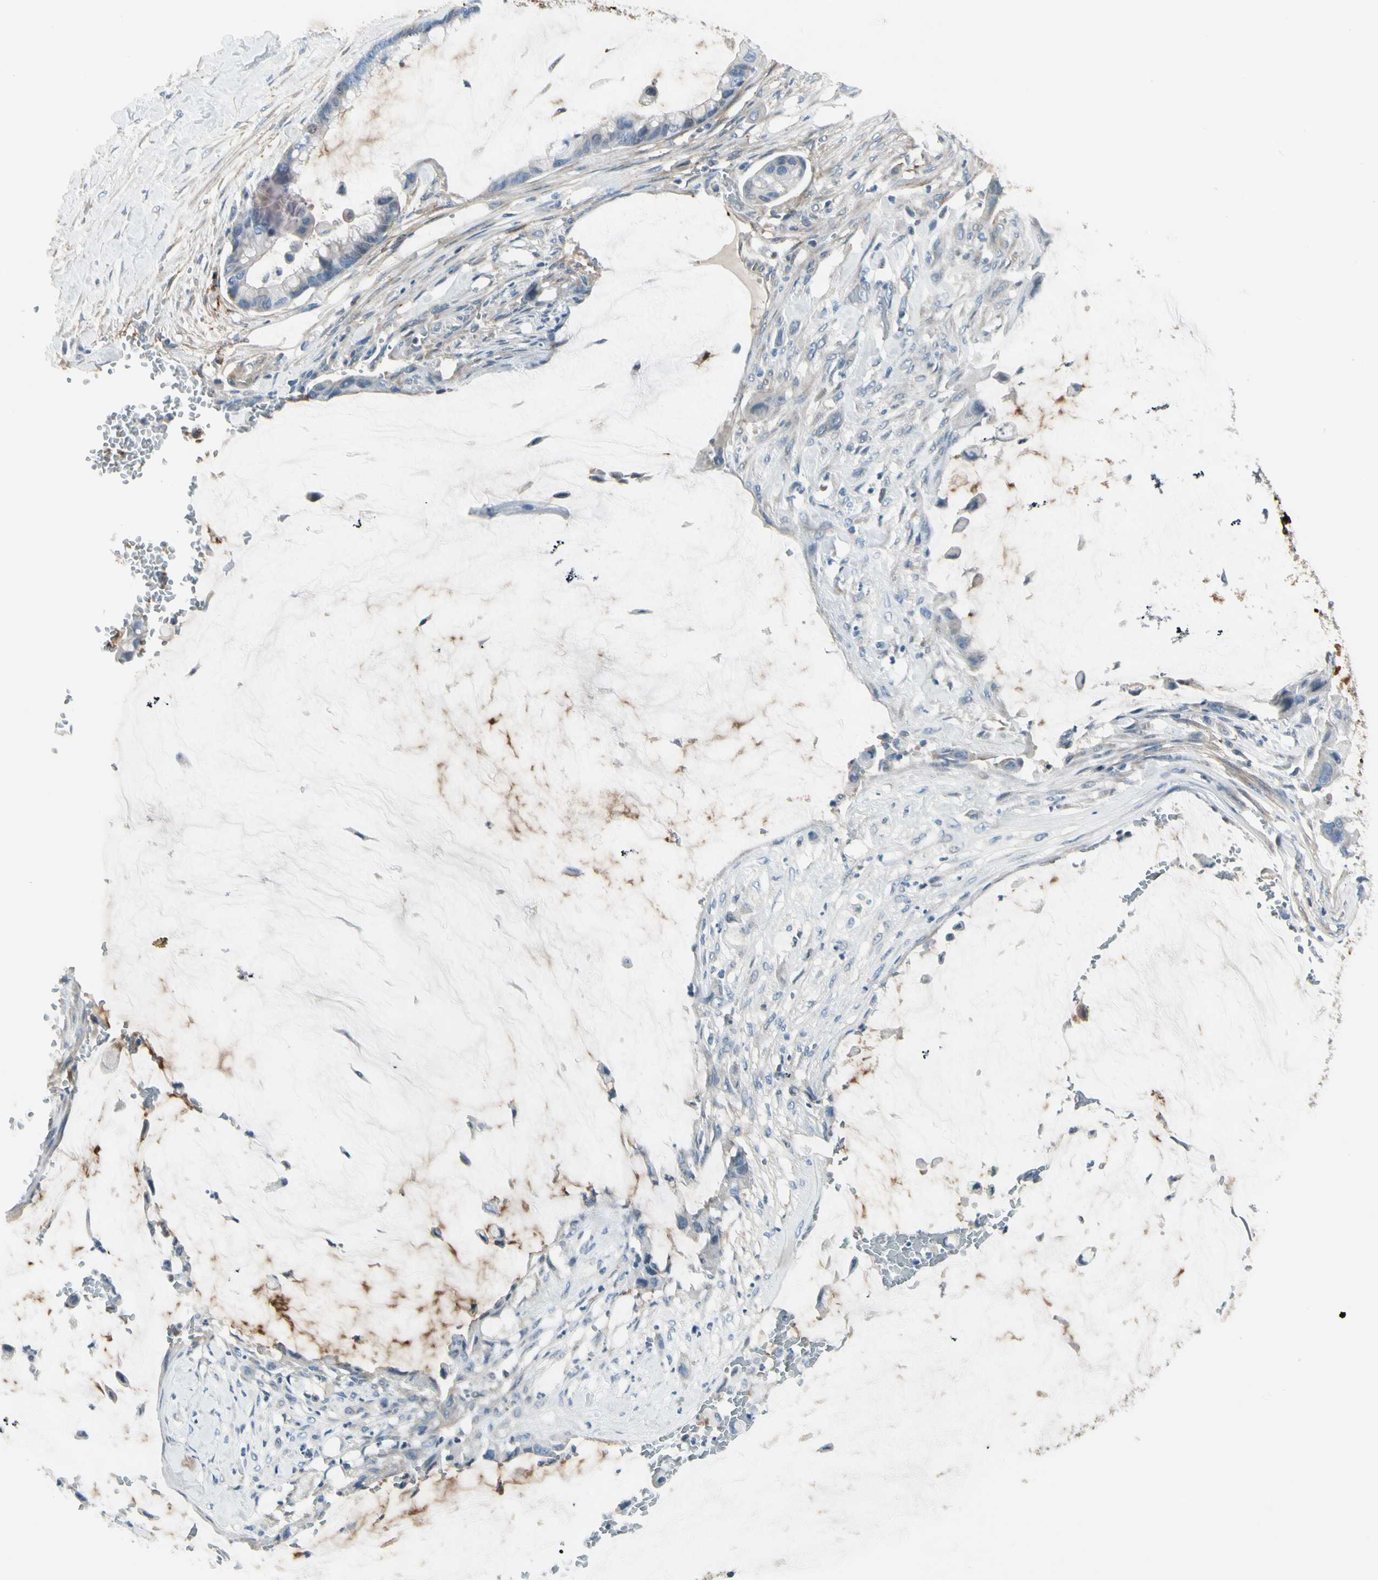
{"staining": {"intensity": "negative", "quantity": "none", "location": "none"}, "tissue": "pancreatic cancer", "cell_type": "Tumor cells", "image_type": "cancer", "snomed": [{"axis": "morphology", "description": "Adenocarcinoma, NOS"}, {"axis": "topography", "description": "Pancreas"}], "caption": "DAB (3,3'-diaminobenzidine) immunohistochemical staining of human adenocarcinoma (pancreatic) displays no significant expression in tumor cells.", "gene": "PIGR", "patient": {"sex": "male", "age": 41}}